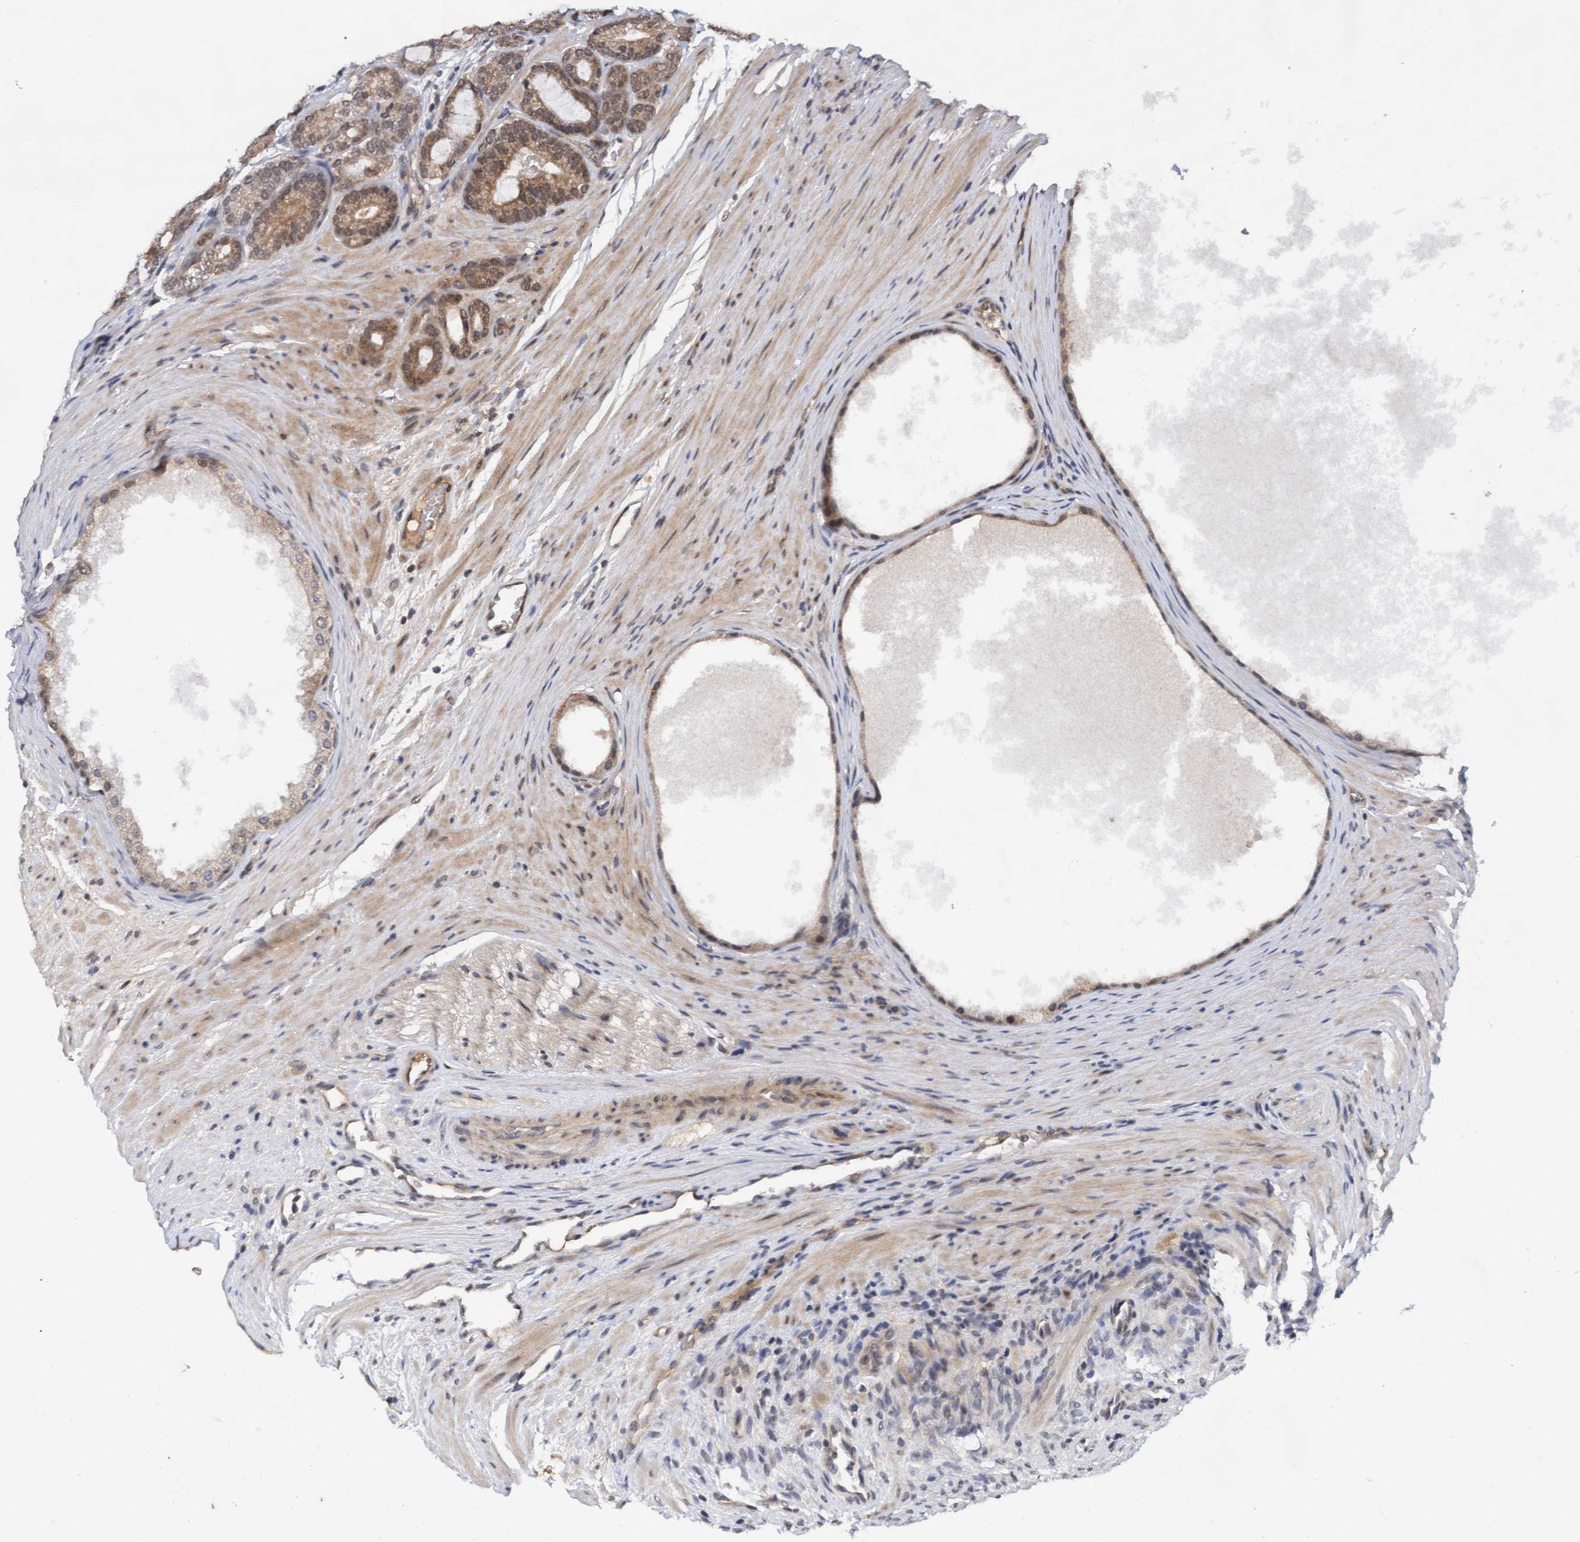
{"staining": {"intensity": "moderate", "quantity": ">75%", "location": "cytoplasmic/membranous"}, "tissue": "prostate cancer", "cell_type": "Tumor cells", "image_type": "cancer", "snomed": [{"axis": "morphology", "description": "Adenocarcinoma, High grade"}, {"axis": "topography", "description": "Prostate"}], "caption": "Prostate cancer (high-grade adenocarcinoma) stained with a brown dye shows moderate cytoplasmic/membranous positive positivity in approximately >75% of tumor cells.", "gene": "WASF1", "patient": {"sex": "male", "age": 60}}